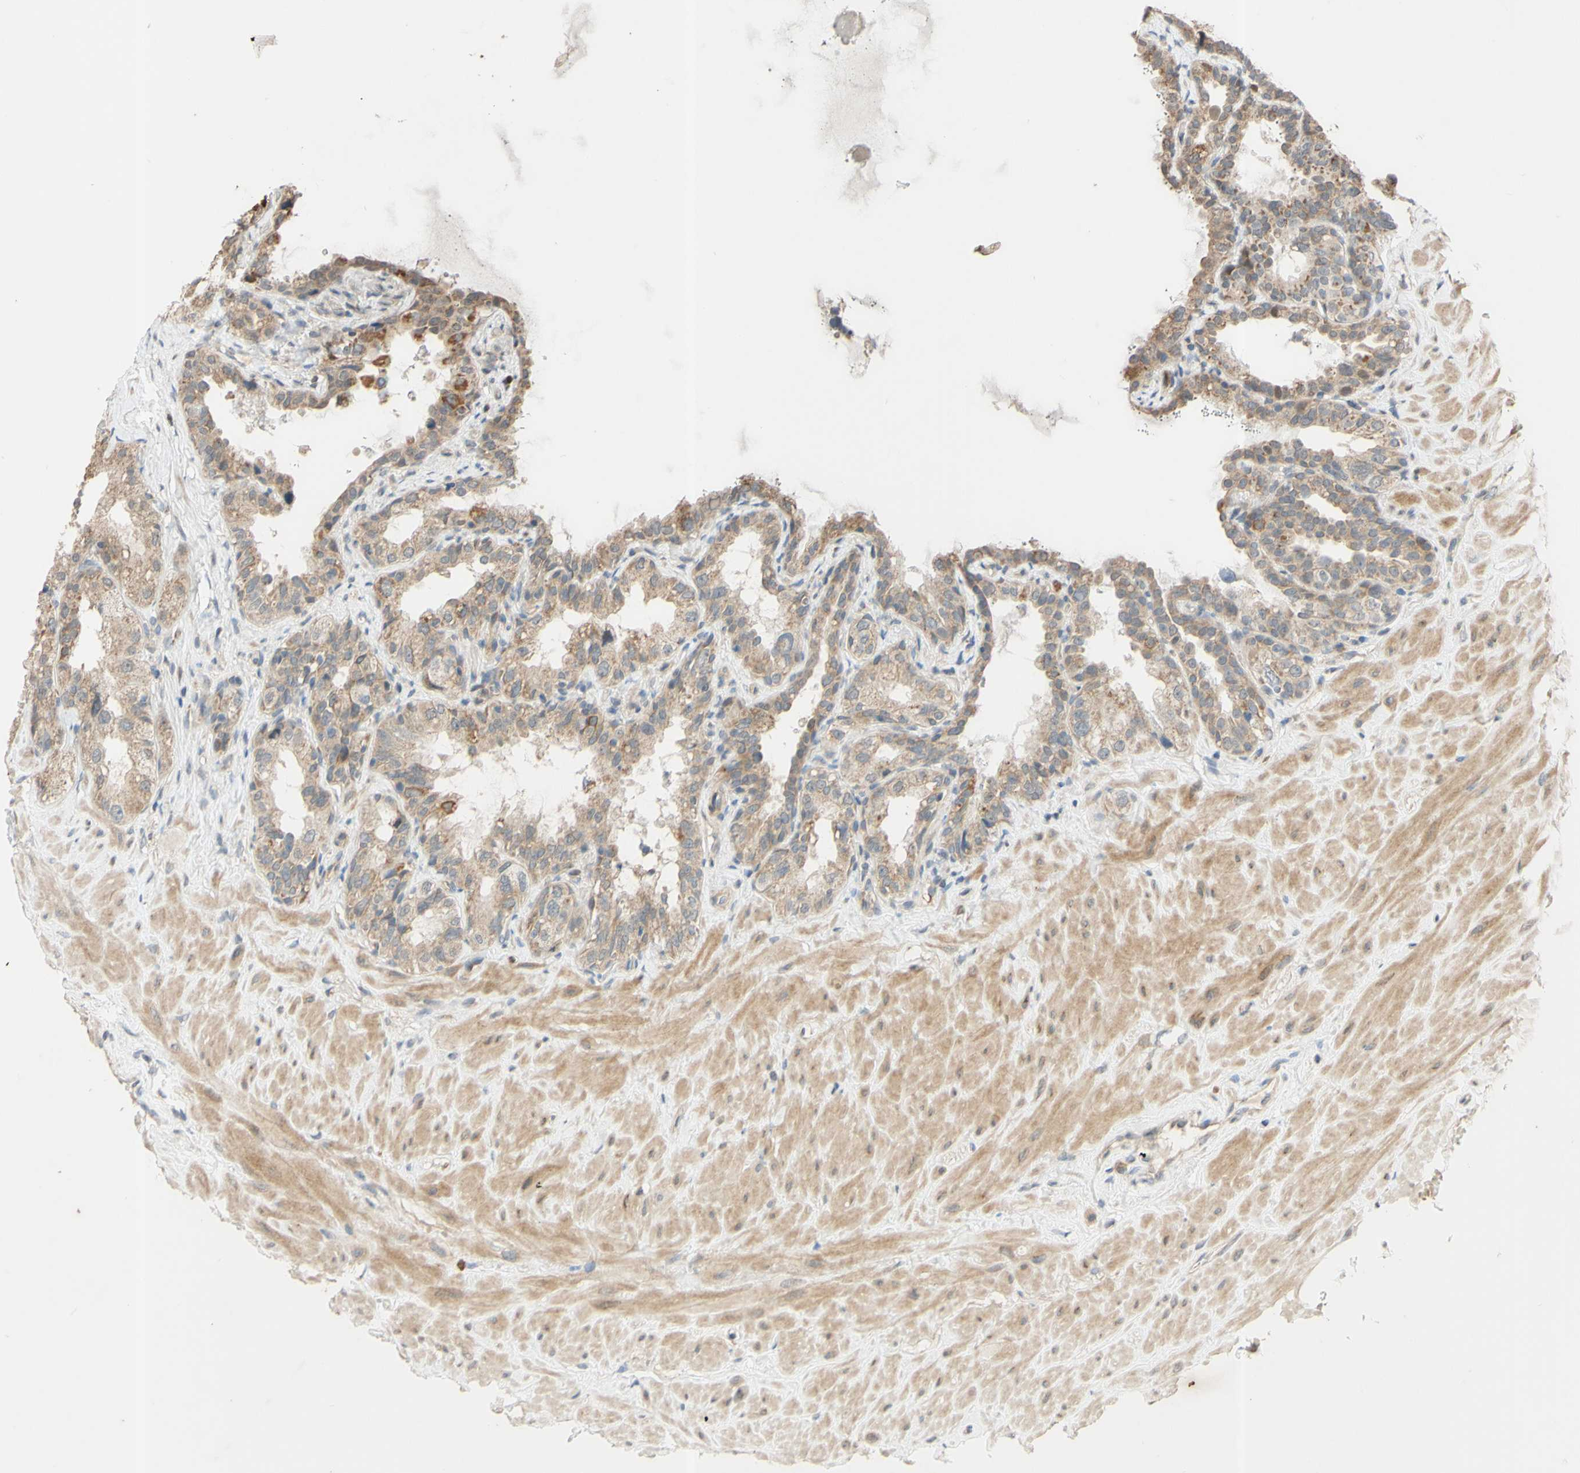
{"staining": {"intensity": "moderate", "quantity": "25%-75%", "location": "cytoplasmic/membranous"}, "tissue": "seminal vesicle", "cell_type": "Glandular cells", "image_type": "normal", "snomed": [{"axis": "morphology", "description": "Normal tissue, NOS"}, {"axis": "topography", "description": "Seminal veicle"}], "caption": "Immunohistochemical staining of benign human seminal vesicle exhibits moderate cytoplasmic/membranous protein expression in approximately 25%-75% of glandular cells.", "gene": "GATA1", "patient": {"sex": "male", "age": 68}}